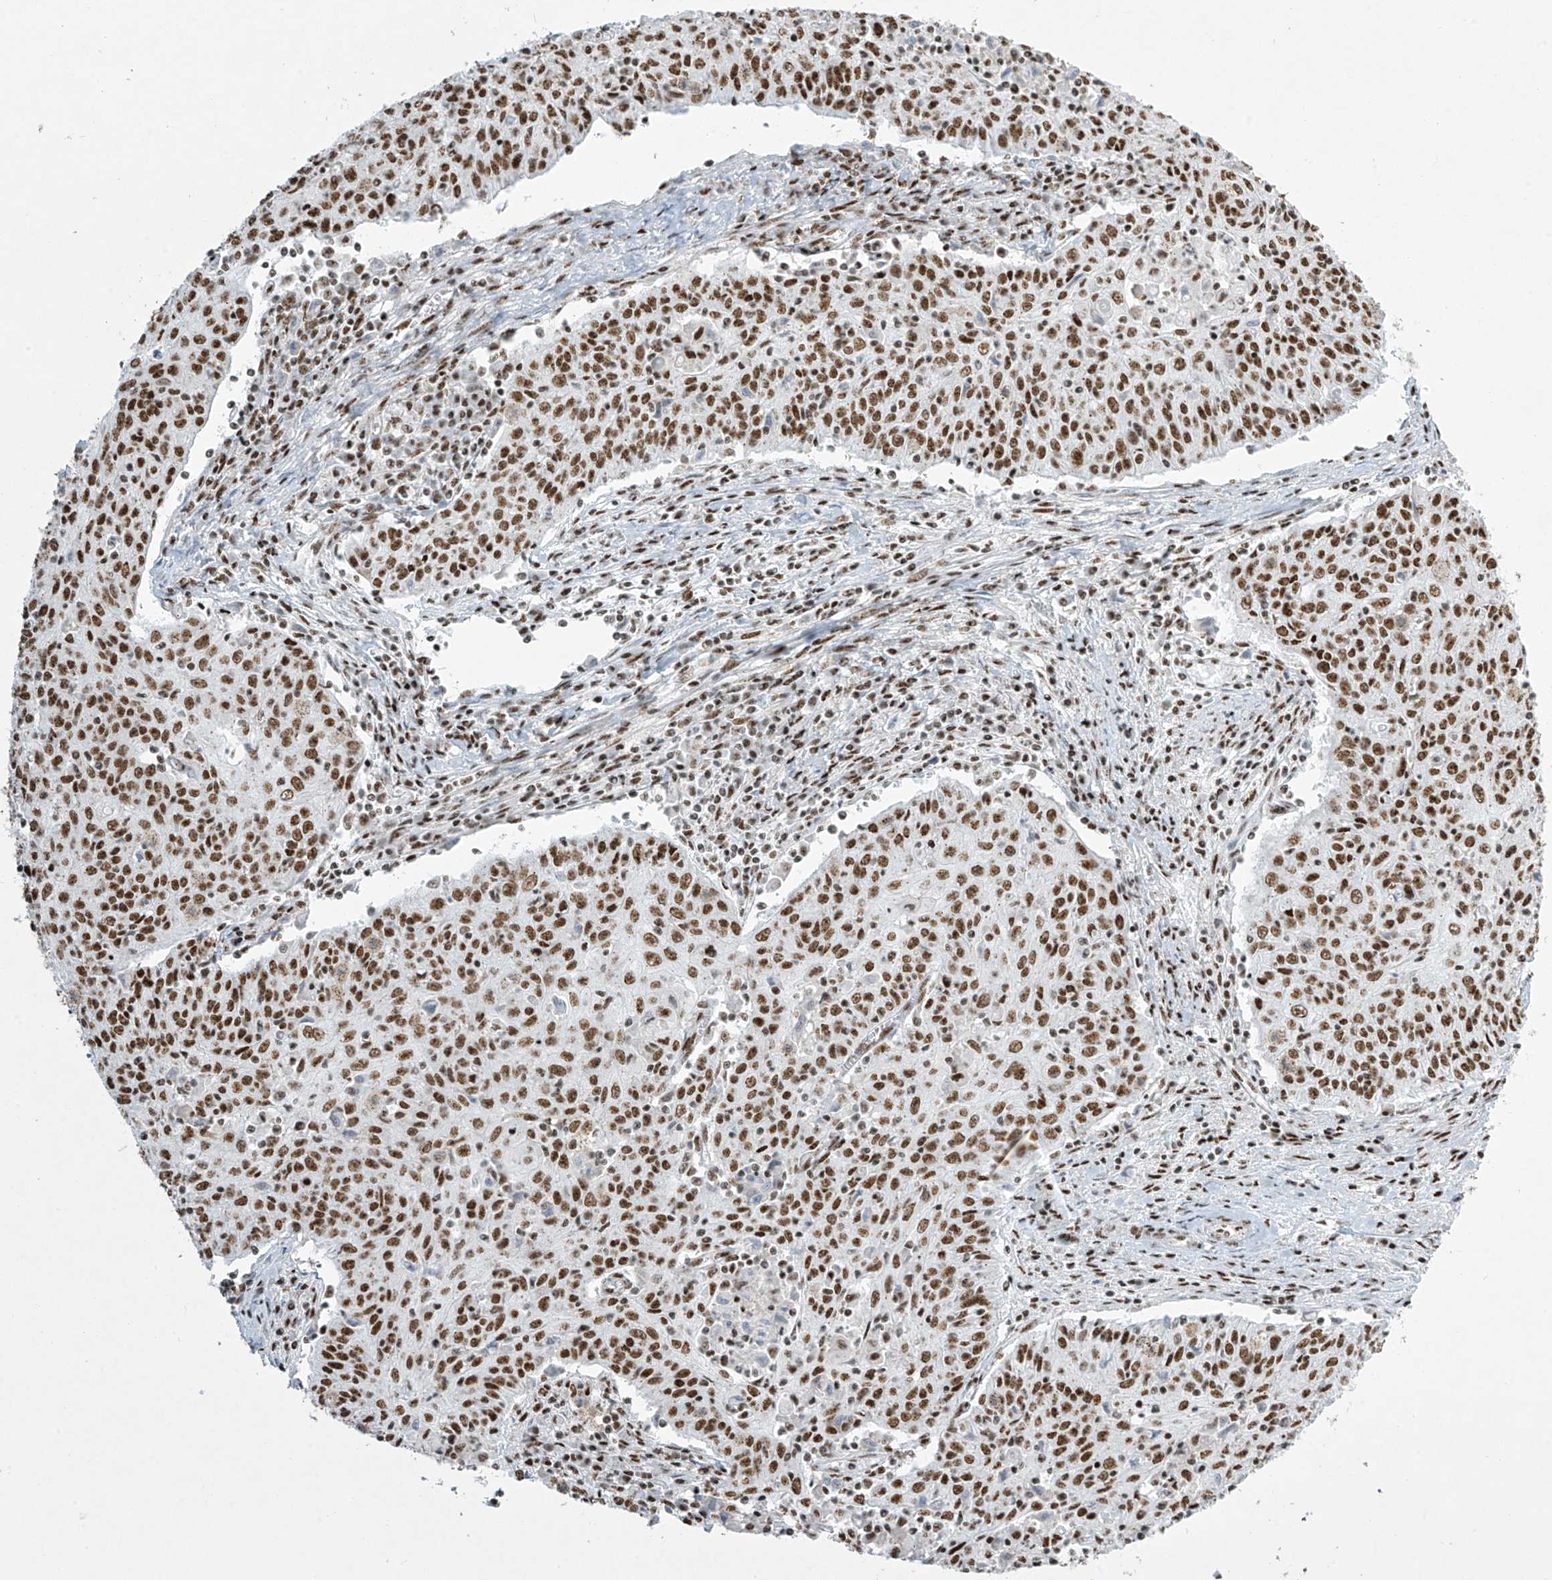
{"staining": {"intensity": "moderate", "quantity": ">75%", "location": "nuclear"}, "tissue": "cervical cancer", "cell_type": "Tumor cells", "image_type": "cancer", "snomed": [{"axis": "morphology", "description": "Squamous cell carcinoma, NOS"}, {"axis": "topography", "description": "Cervix"}], "caption": "Cervical squamous cell carcinoma stained for a protein (brown) shows moderate nuclear positive staining in approximately >75% of tumor cells.", "gene": "MS4A6A", "patient": {"sex": "female", "age": 48}}